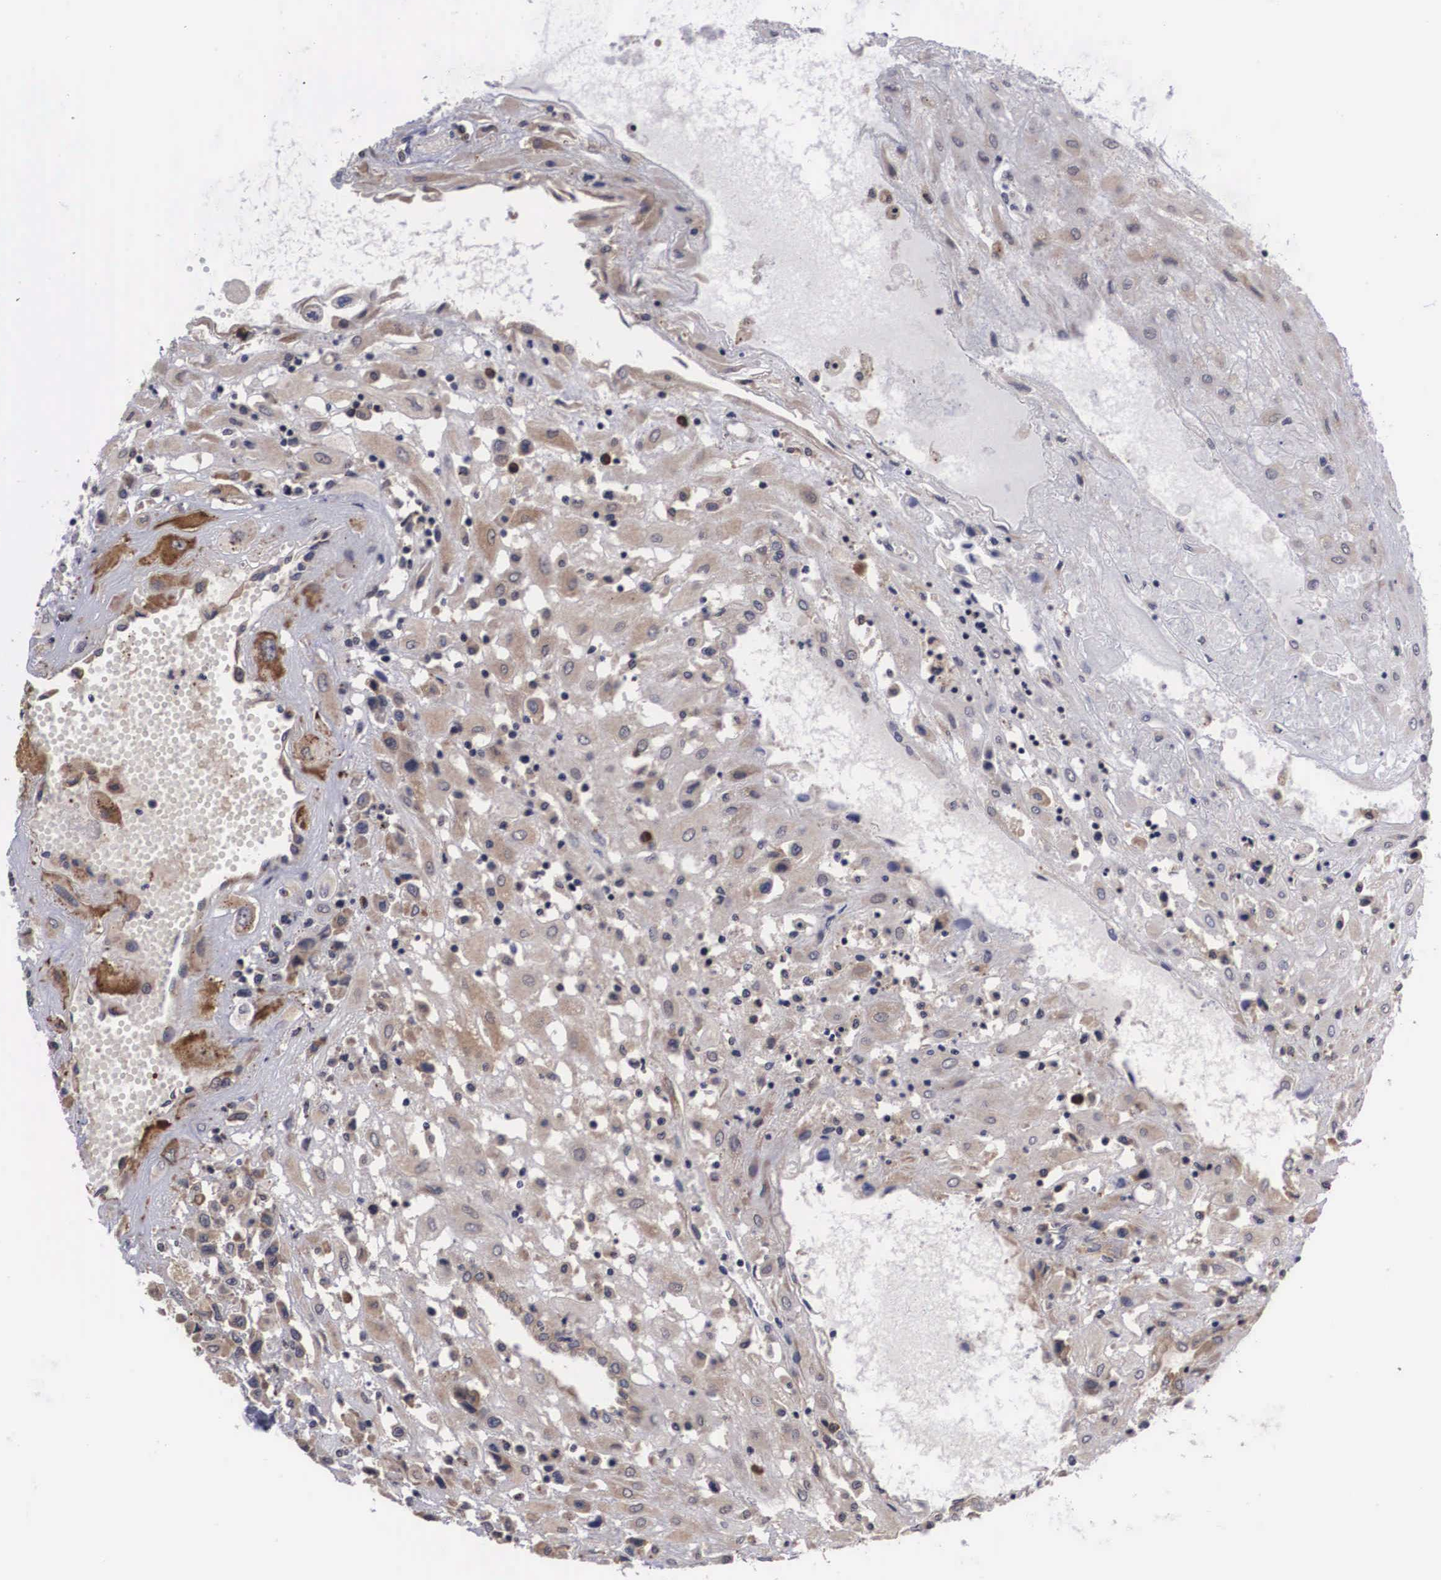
{"staining": {"intensity": "moderate", "quantity": "25%-75%", "location": "cytoplasmic/membranous"}, "tissue": "placenta", "cell_type": "Decidual cells", "image_type": "normal", "snomed": [{"axis": "morphology", "description": "Normal tissue, NOS"}, {"axis": "topography", "description": "Placenta"}], "caption": "This is an image of immunohistochemistry staining of benign placenta, which shows moderate staining in the cytoplasmic/membranous of decidual cells.", "gene": "CRELD2", "patient": {"sex": "female", "age": 31}}